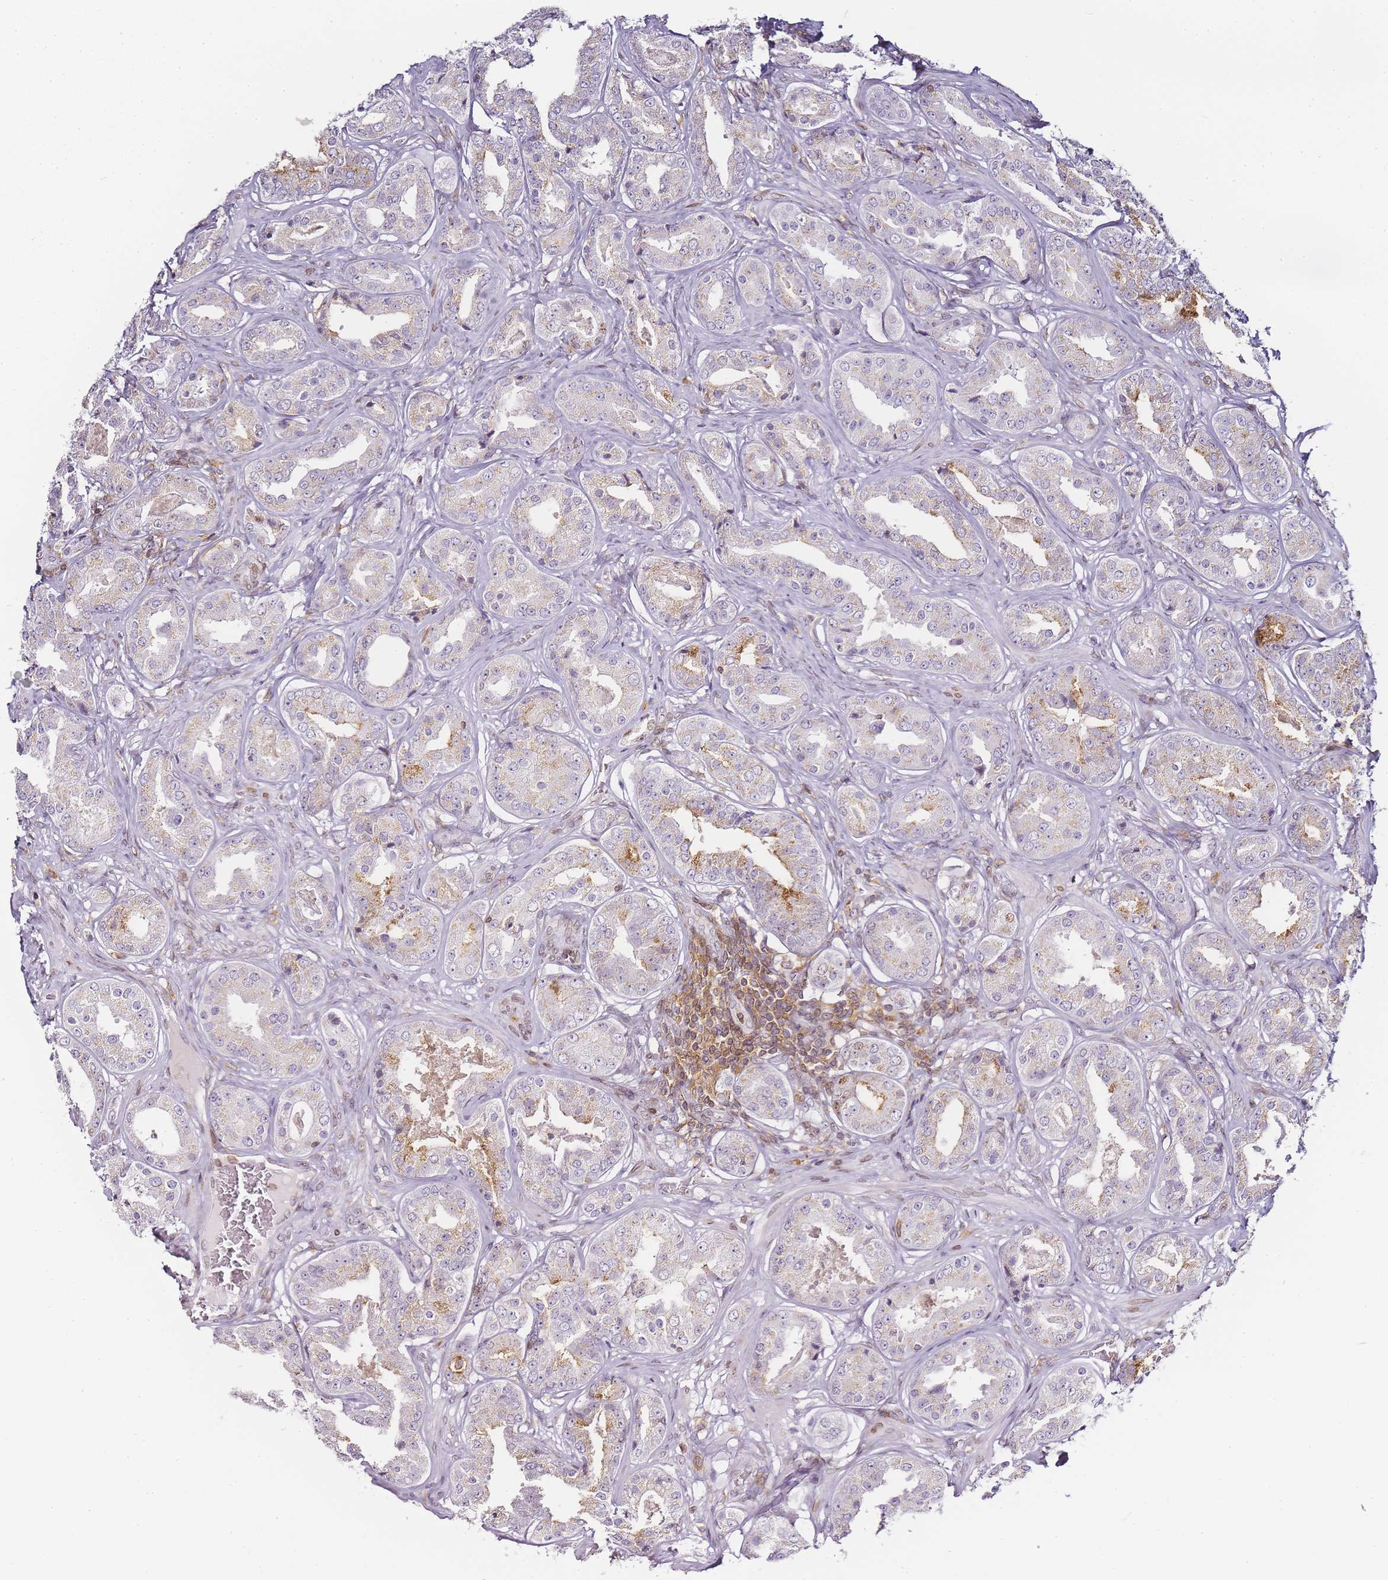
{"staining": {"intensity": "moderate", "quantity": "<25%", "location": "cytoplasmic/membranous"}, "tissue": "prostate cancer", "cell_type": "Tumor cells", "image_type": "cancer", "snomed": [{"axis": "morphology", "description": "Adenocarcinoma, High grade"}, {"axis": "topography", "description": "Prostate"}], "caption": "Moderate cytoplasmic/membranous protein expression is seen in about <25% of tumor cells in prostate cancer. The staining was performed using DAB (3,3'-diaminobenzidine), with brown indicating positive protein expression. Nuclei are stained blue with hematoxylin.", "gene": "JAKMIP1", "patient": {"sex": "male", "age": 63}}